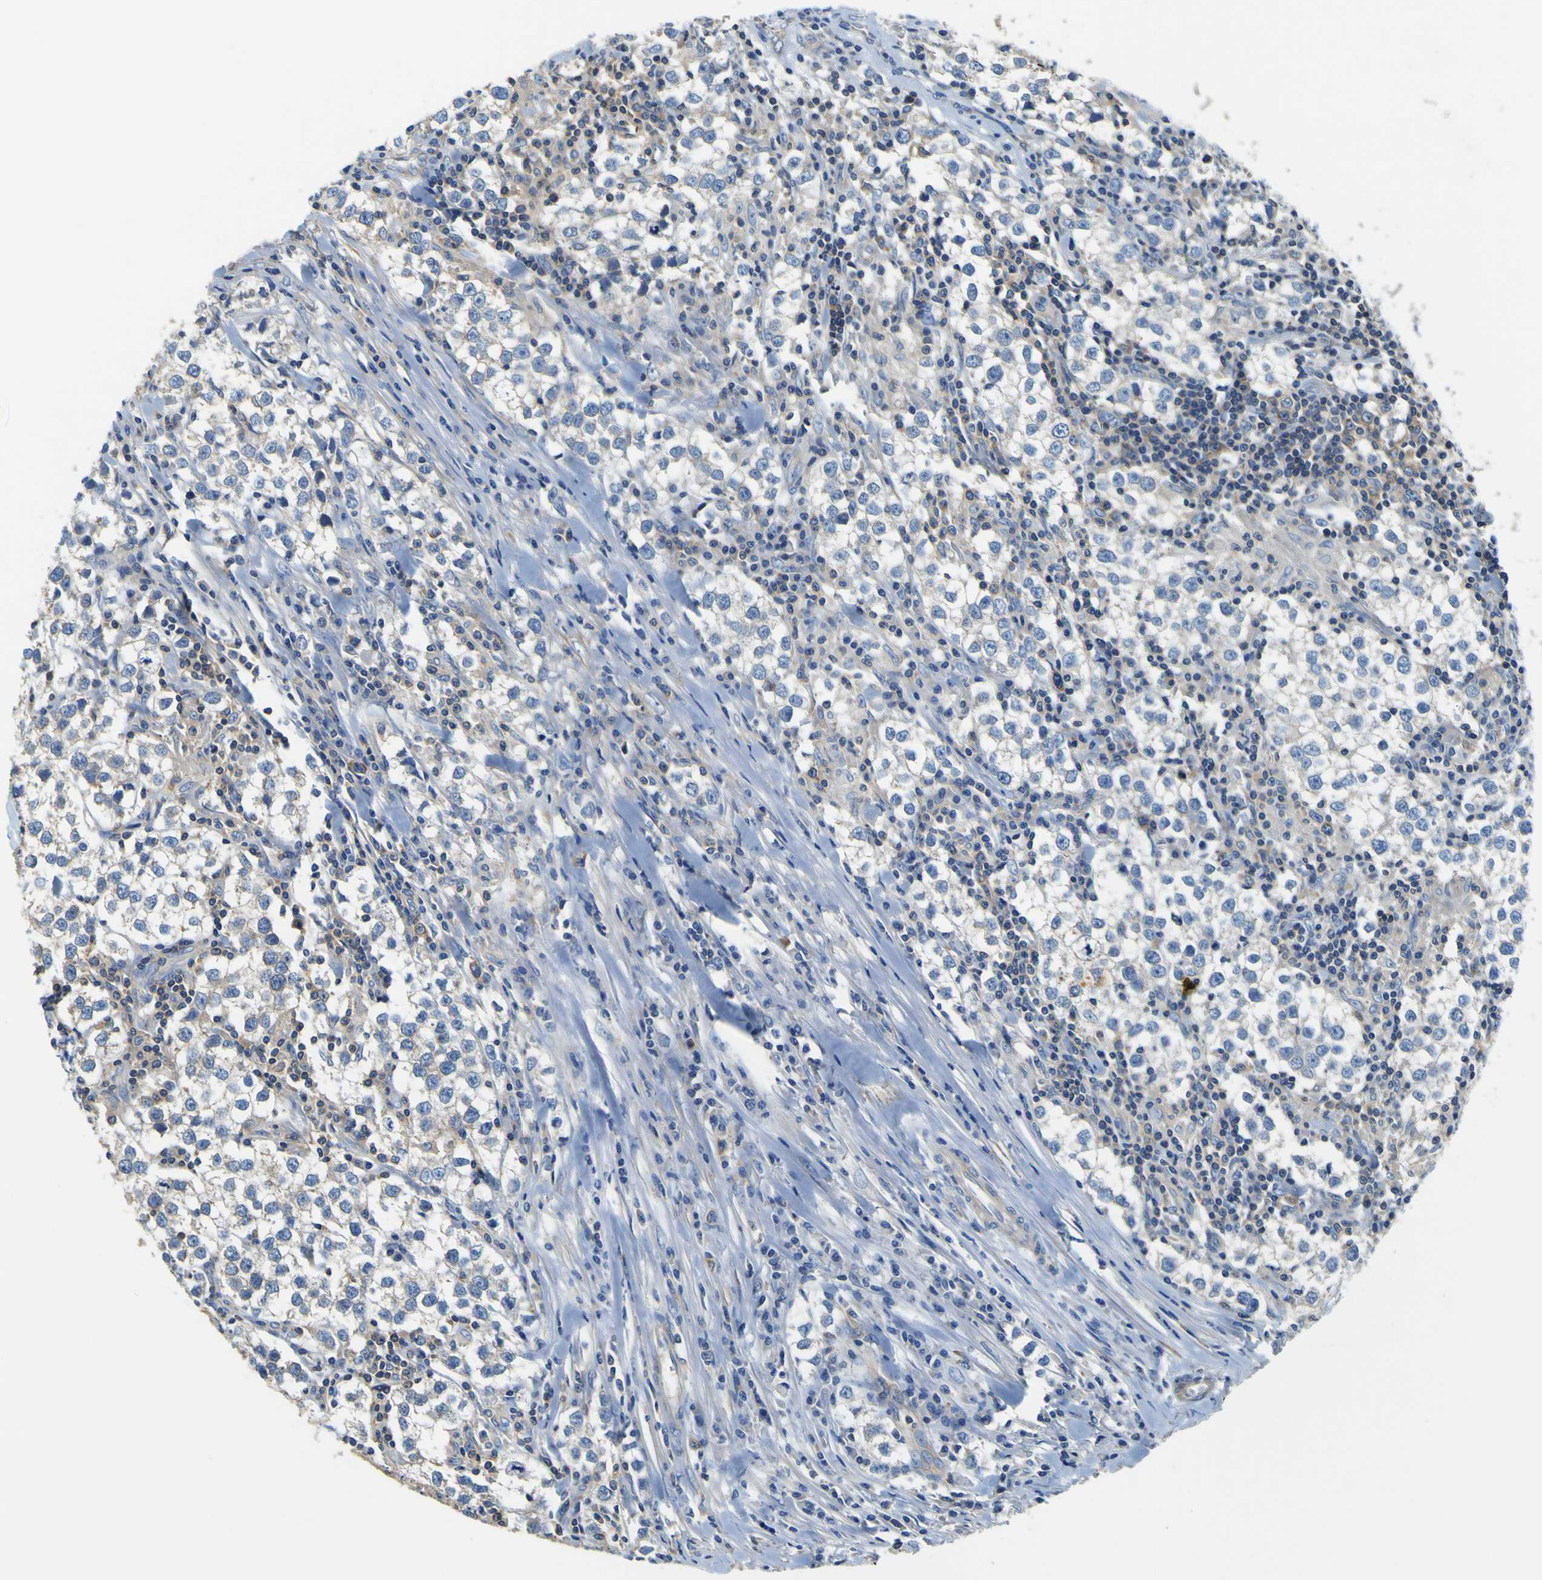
{"staining": {"intensity": "weak", "quantity": "<25%", "location": "cytoplasmic/membranous"}, "tissue": "testis cancer", "cell_type": "Tumor cells", "image_type": "cancer", "snomed": [{"axis": "morphology", "description": "Seminoma, NOS"}, {"axis": "morphology", "description": "Carcinoma, Embryonal, NOS"}, {"axis": "topography", "description": "Testis"}], "caption": "There is no significant expression in tumor cells of seminoma (testis).", "gene": "CNR2", "patient": {"sex": "male", "age": 36}}